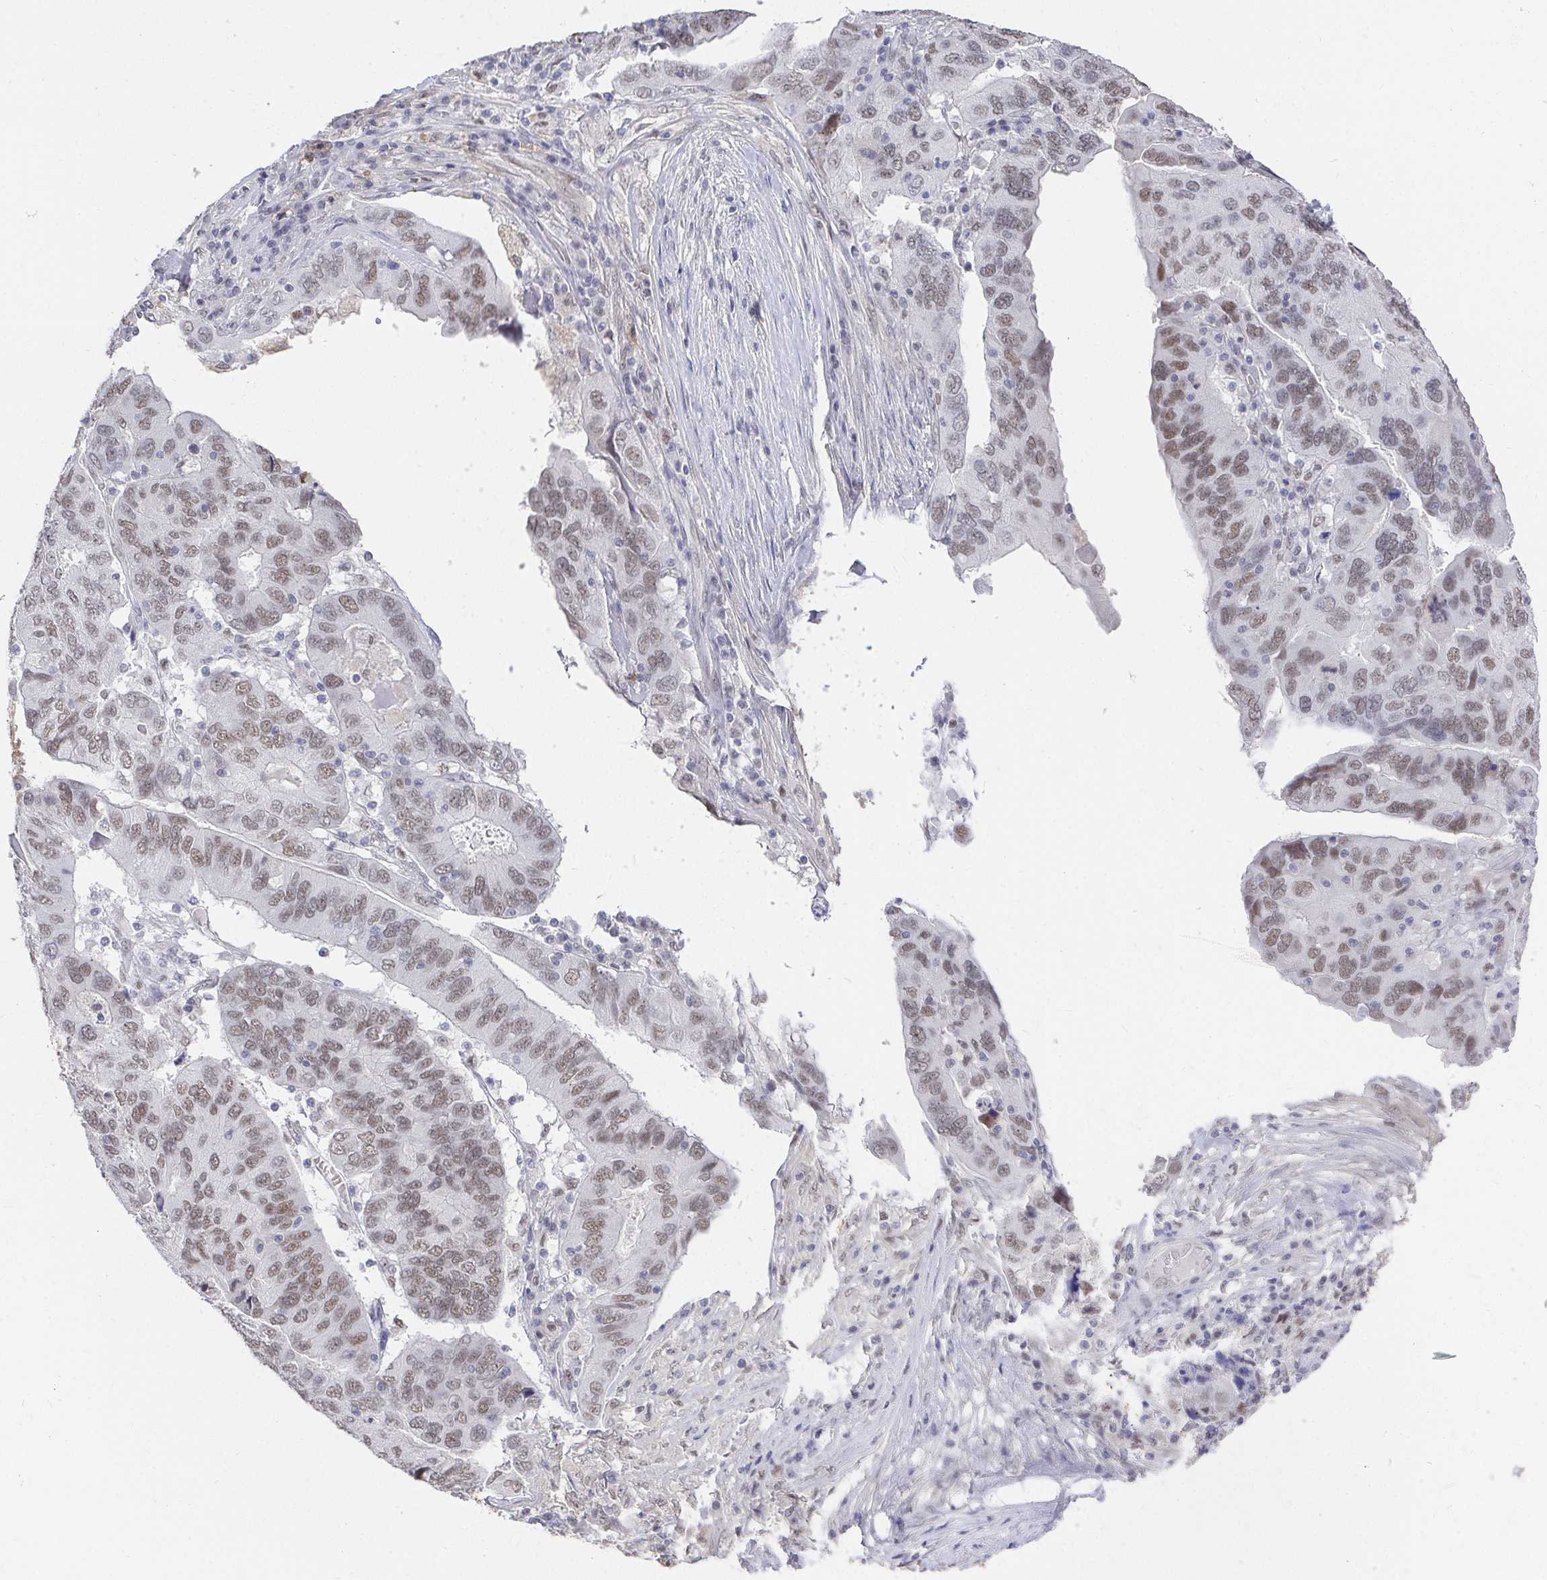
{"staining": {"intensity": "moderate", "quantity": ">75%", "location": "nuclear"}, "tissue": "ovarian cancer", "cell_type": "Tumor cells", "image_type": "cancer", "snomed": [{"axis": "morphology", "description": "Cystadenocarcinoma, serous, NOS"}, {"axis": "topography", "description": "Ovary"}], "caption": "This is a histology image of immunohistochemistry (IHC) staining of ovarian cancer (serous cystadenocarcinoma), which shows moderate expression in the nuclear of tumor cells.", "gene": "RCOR1", "patient": {"sex": "female", "age": 79}}